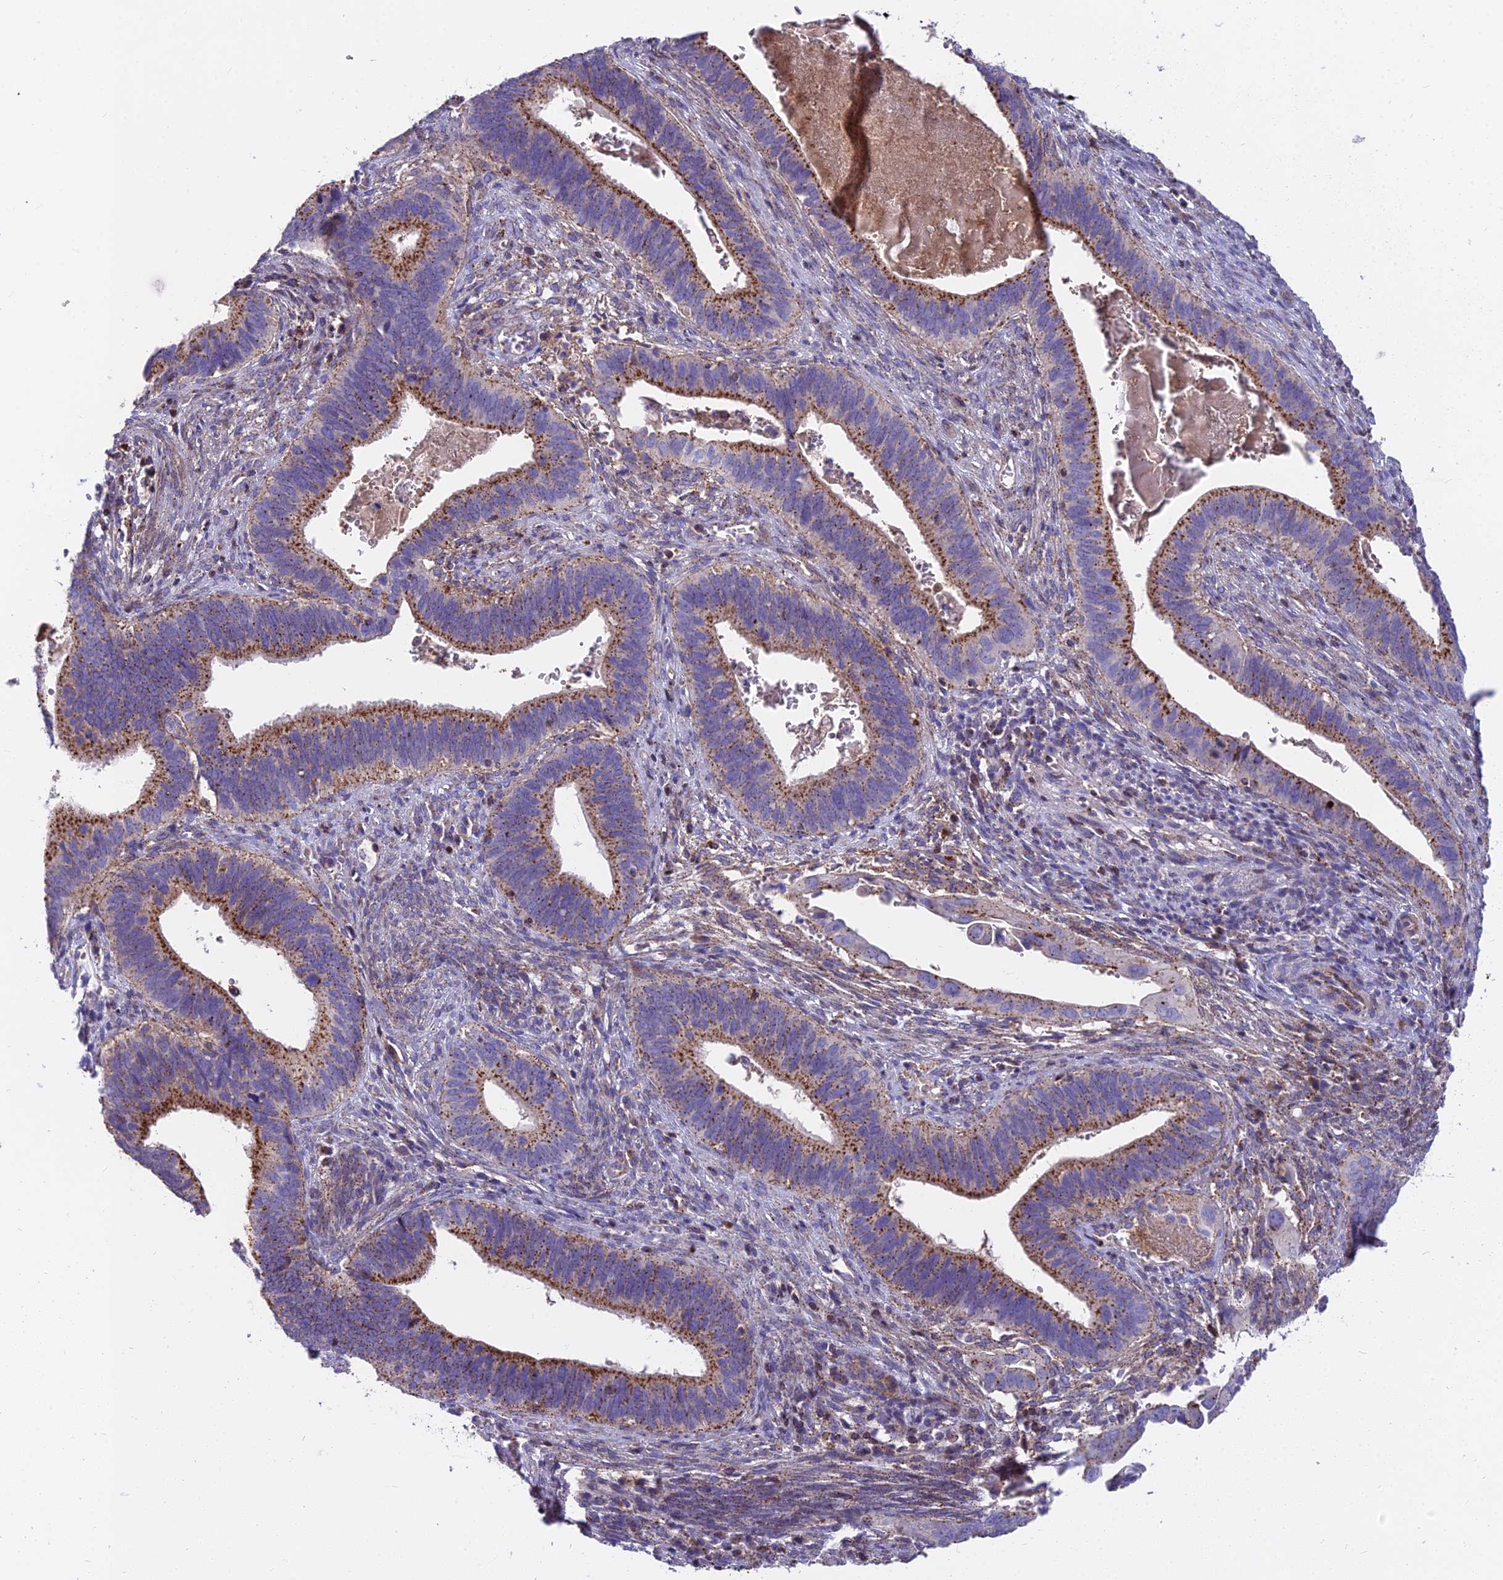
{"staining": {"intensity": "moderate", "quantity": ">75%", "location": "cytoplasmic/membranous"}, "tissue": "cervical cancer", "cell_type": "Tumor cells", "image_type": "cancer", "snomed": [{"axis": "morphology", "description": "Adenocarcinoma, NOS"}, {"axis": "topography", "description": "Cervix"}], "caption": "DAB (3,3'-diaminobenzidine) immunohistochemical staining of adenocarcinoma (cervical) displays moderate cytoplasmic/membranous protein expression in about >75% of tumor cells.", "gene": "FRMPD1", "patient": {"sex": "female", "age": 42}}